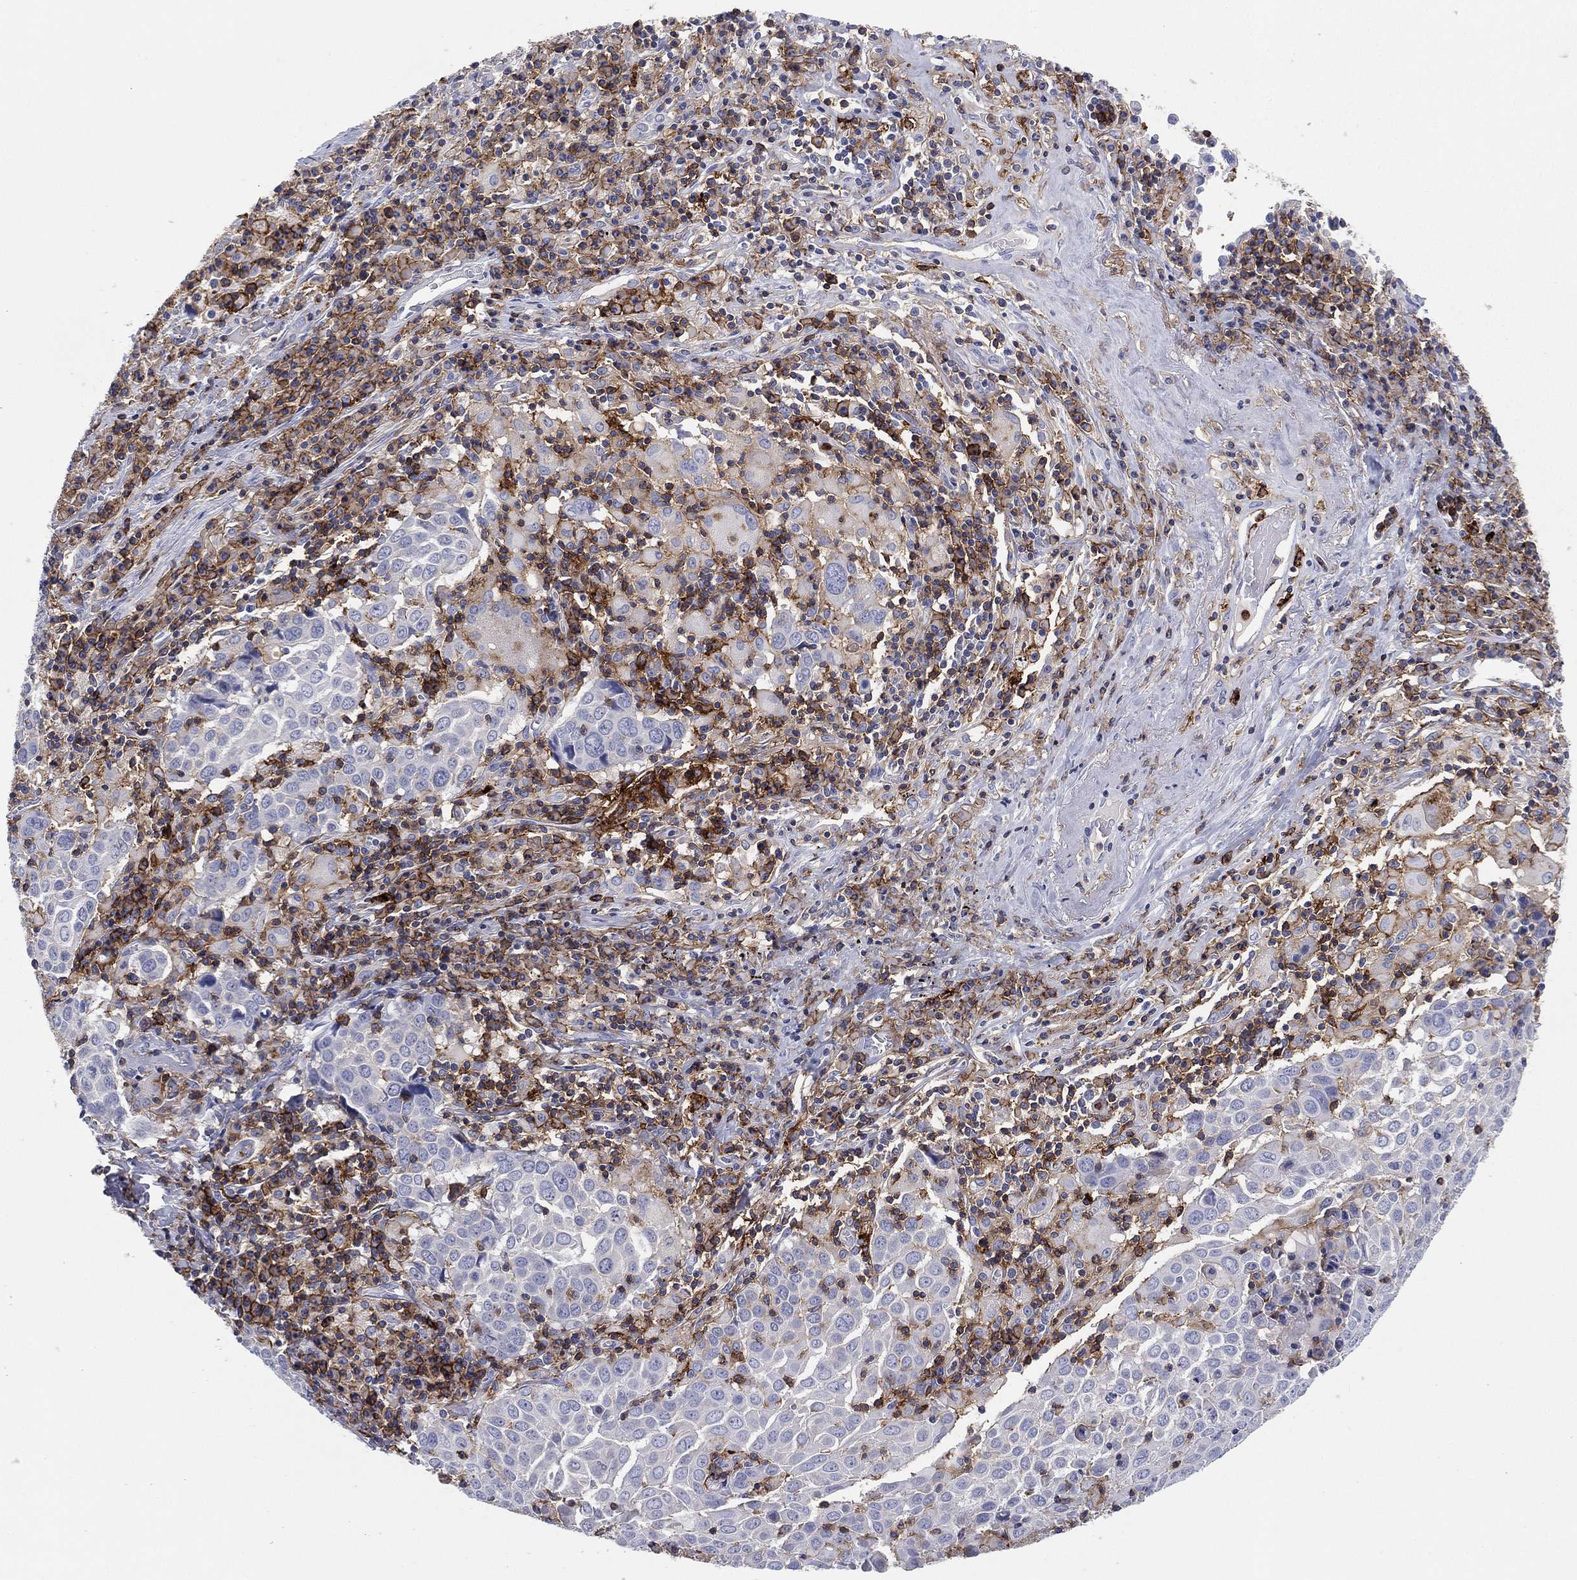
{"staining": {"intensity": "negative", "quantity": "none", "location": "none"}, "tissue": "lung cancer", "cell_type": "Tumor cells", "image_type": "cancer", "snomed": [{"axis": "morphology", "description": "Squamous cell carcinoma, NOS"}, {"axis": "topography", "description": "Lung"}], "caption": "Tumor cells show no significant staining in squamous cell carcinoma (lung).", "gene": "SELPLG", "patient": {"sex": "male", "age": 57}}